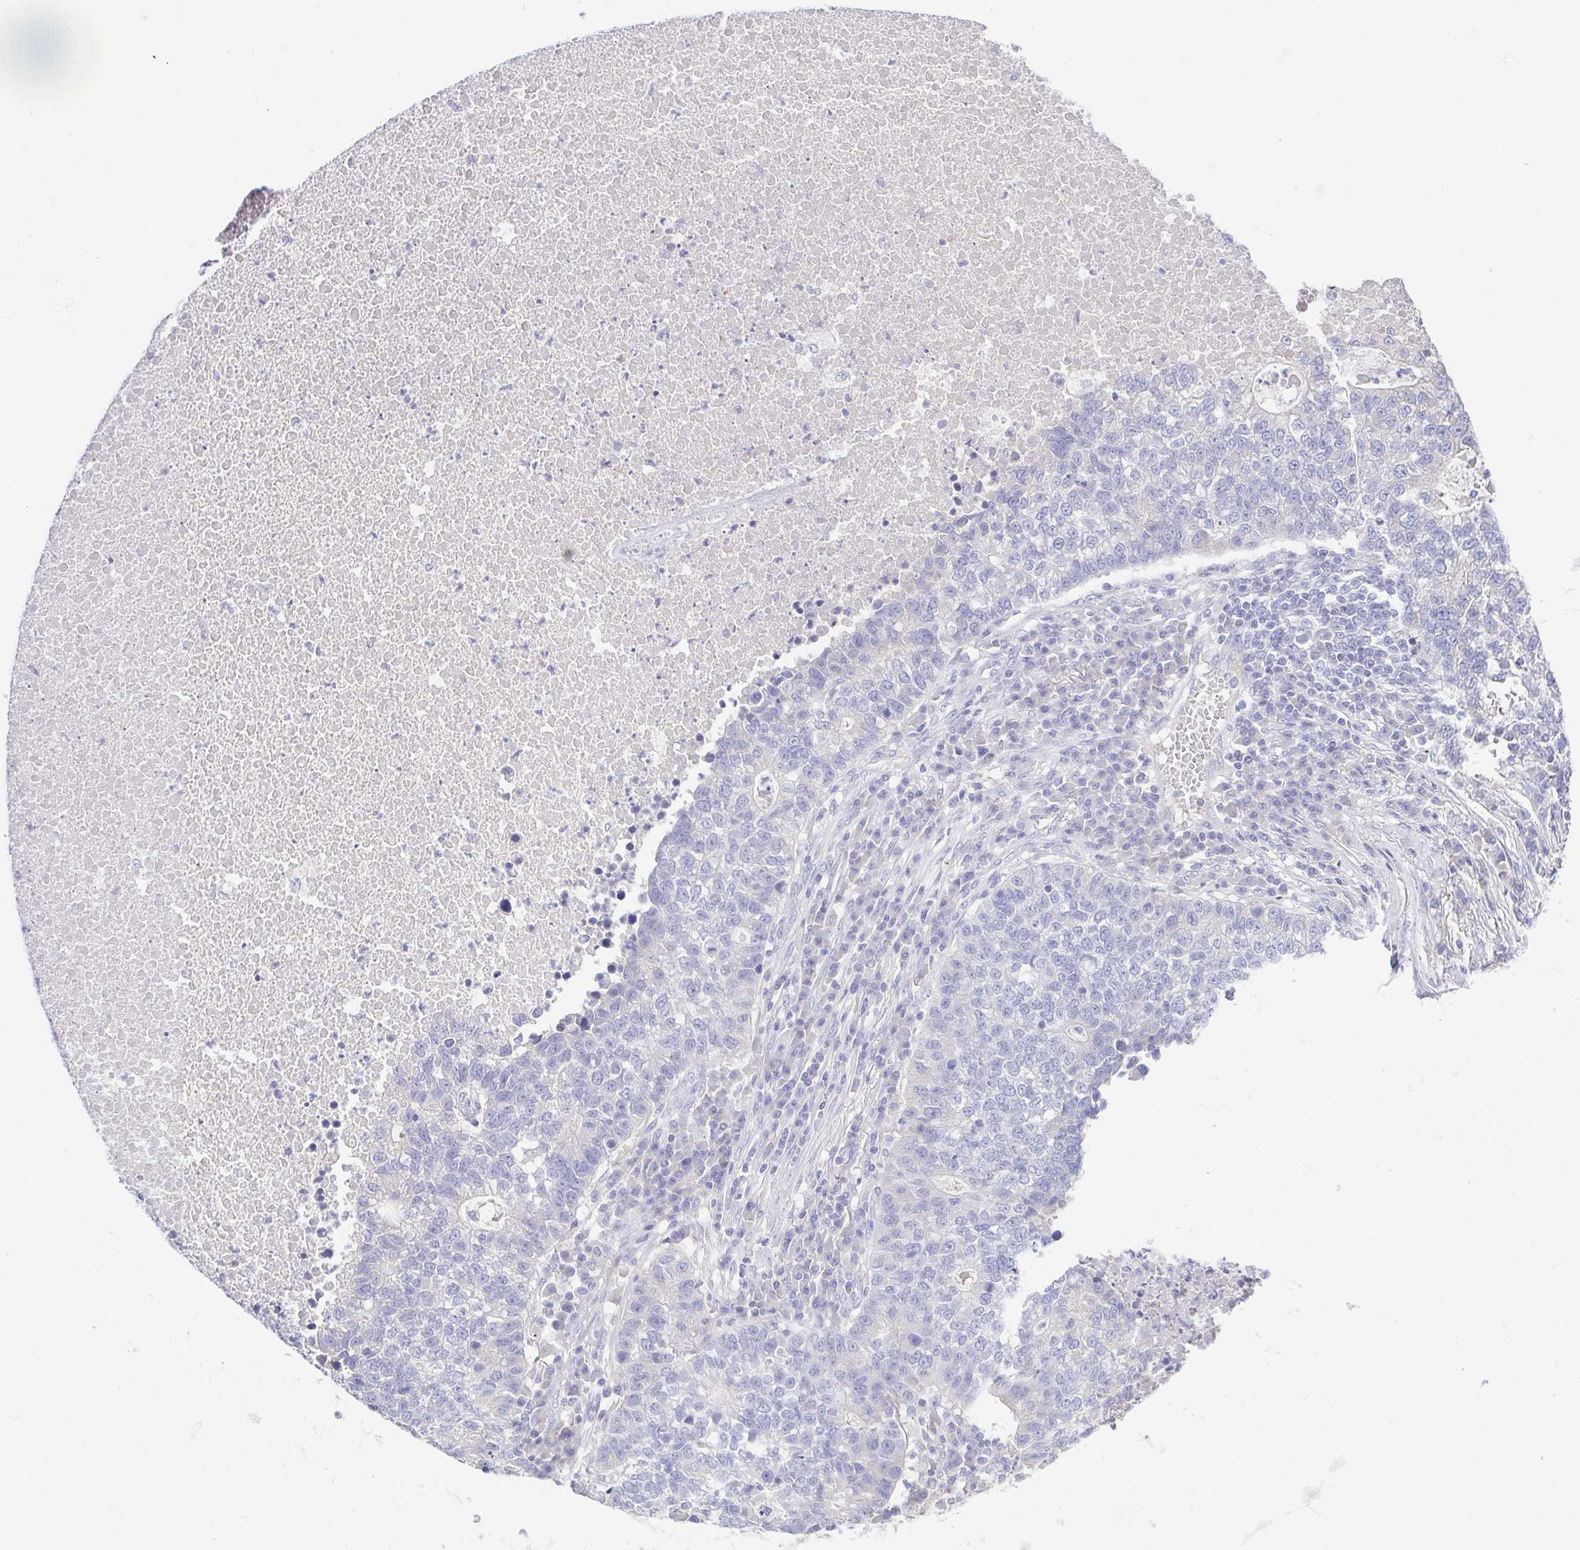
{"staining": {"intensity": "negative", "quantity": "none", "location": "none"}, "tissue": "lung cancer", "cell_type": "Tumor cells", "image_type": "cancer", "snomed": [{"axis": "morphology", "description": "Adenocarcinoma, NOS"}, {"axis": "topography", "description": "Lung"}], "caption": "An image of lung cancer (adenocarcinoma) stained for a protein exhibits no brown staining in tumor cells.", "gene": "A1BG", "patient": {"sex": "male", "age": 57}}